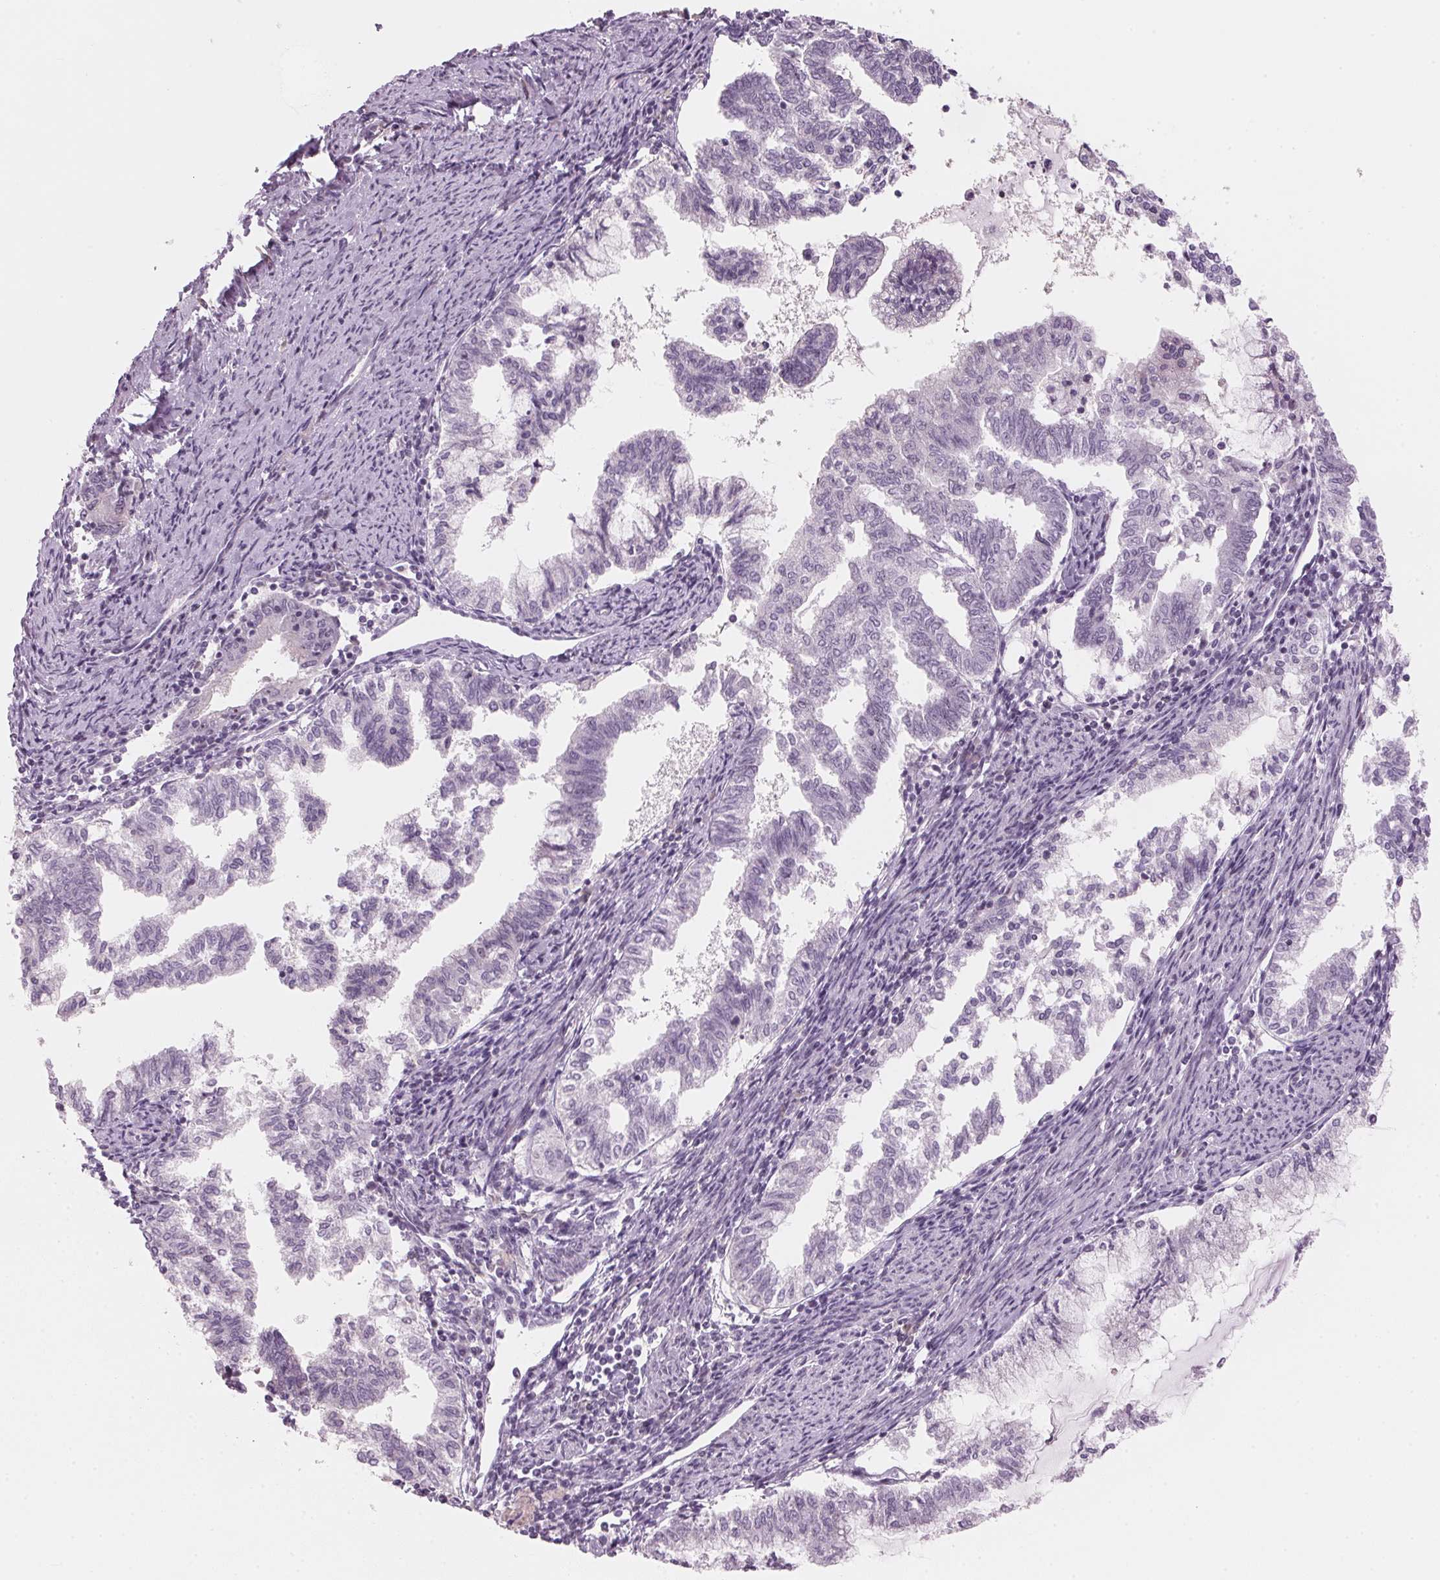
{"staining": {"intensity": "negative", "quantity": "none", "location": "none"}, "tissue": "endometrial cancer", "cell_type": "Tumor cells", "image_type": "cancer", "snomed": [{"axis": "morphology", "description": "Adenocarcinoma, NOS"}, {"axis": "topography", "description": "Endometrium"}], "caption": "The image displays no staining of tumor cells in endometrial cancer.", "gene": "DNTTIP2", "patient": {"sex": "female", "age": 79}}